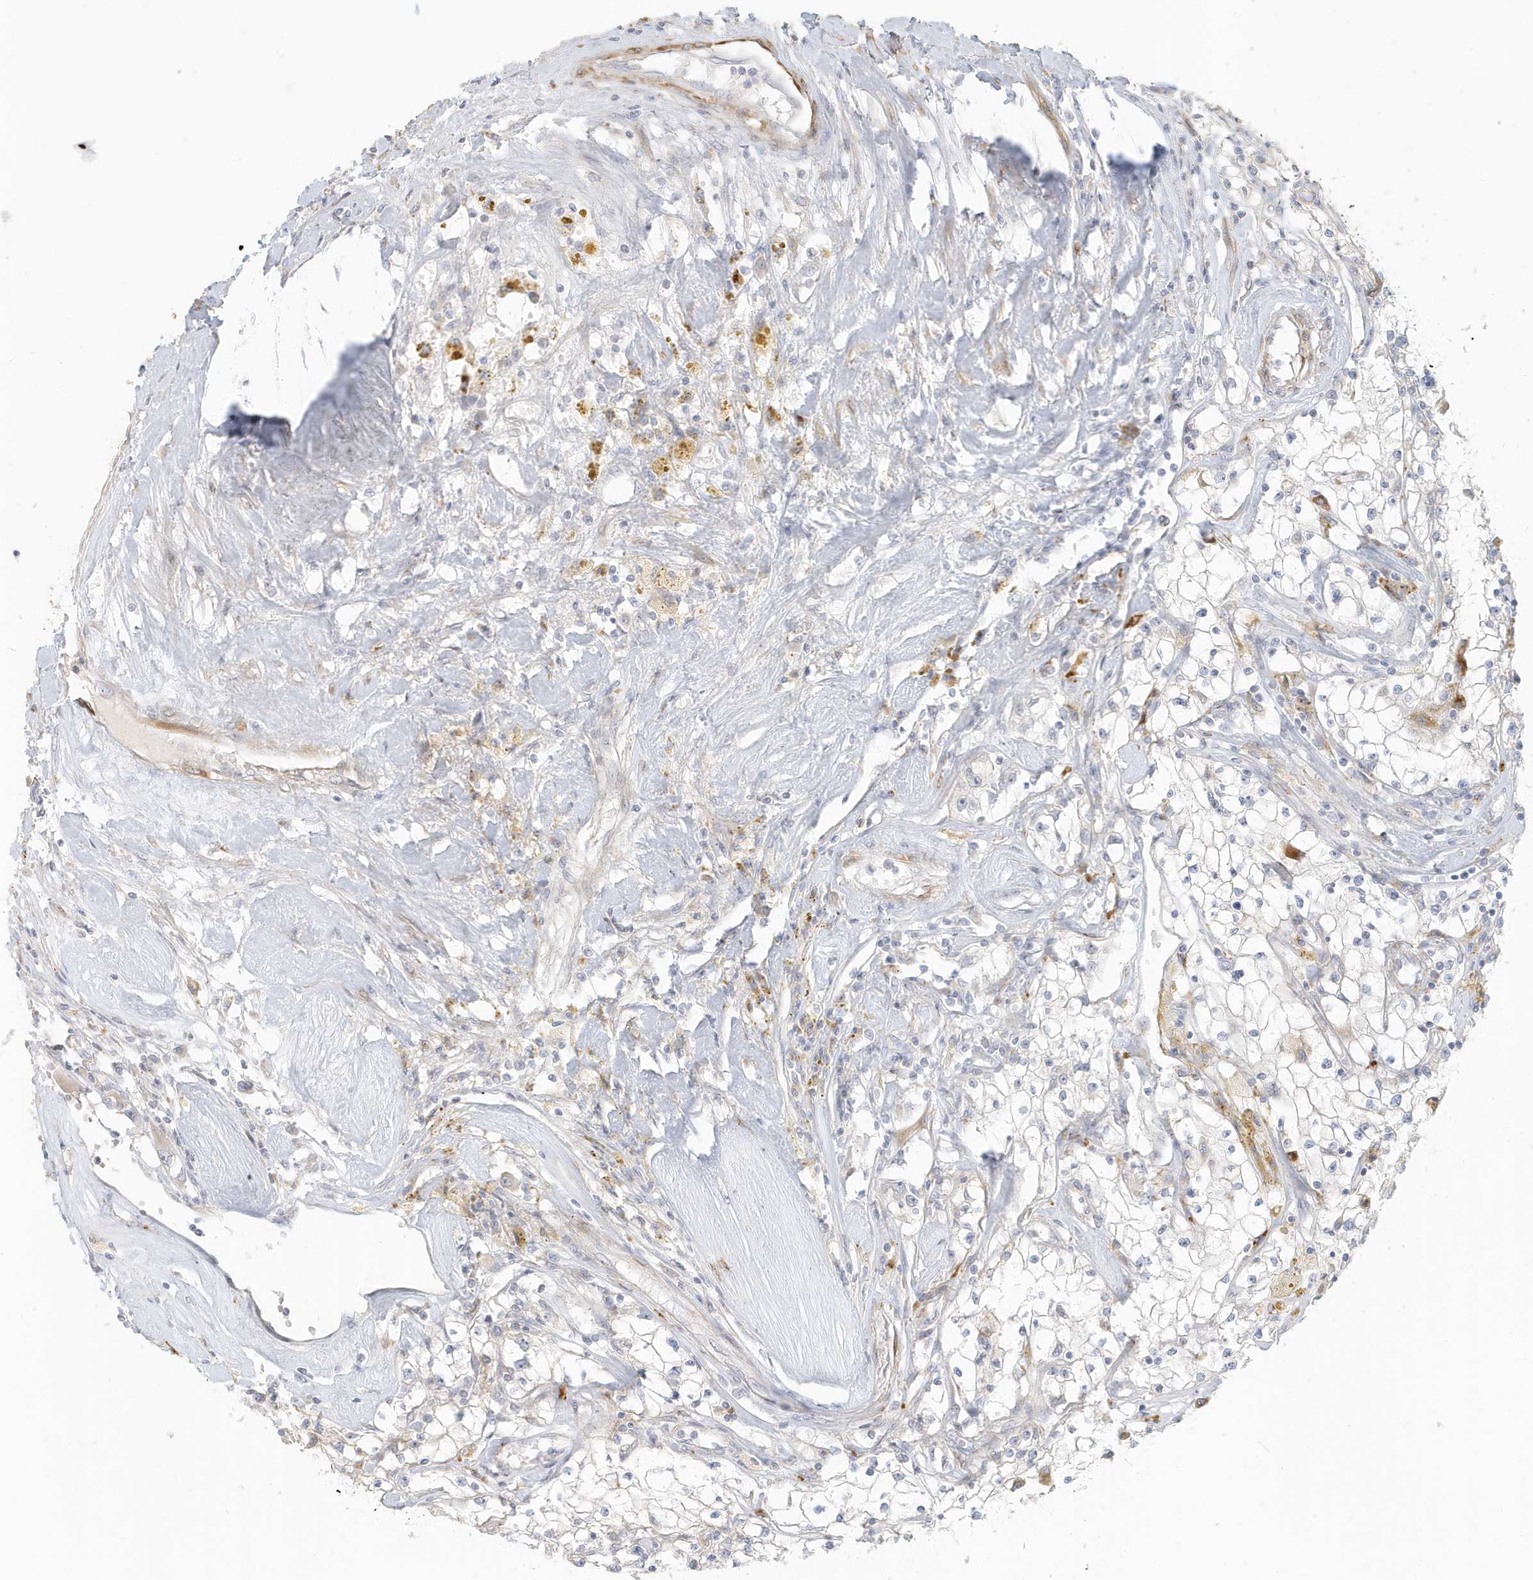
{"staining": {"intensity": "negative", "quantity": "none", "location": "none"}, "tissue": "renal cancer", "cell_type": "Tumor cells", "image_type": "cancer", "snomed": [{"axis": "morphology", "description": "Adenocarcinoma, NOS"}, {"axis": "topography", "description": "Kidney"}], "caption": "Human adenocarcinoma (renal) stained for a protein using IHC displays no positivity in tumor cells.", "gene": "MCOLN1", "patient": {"sex": "male", "age": 56}}